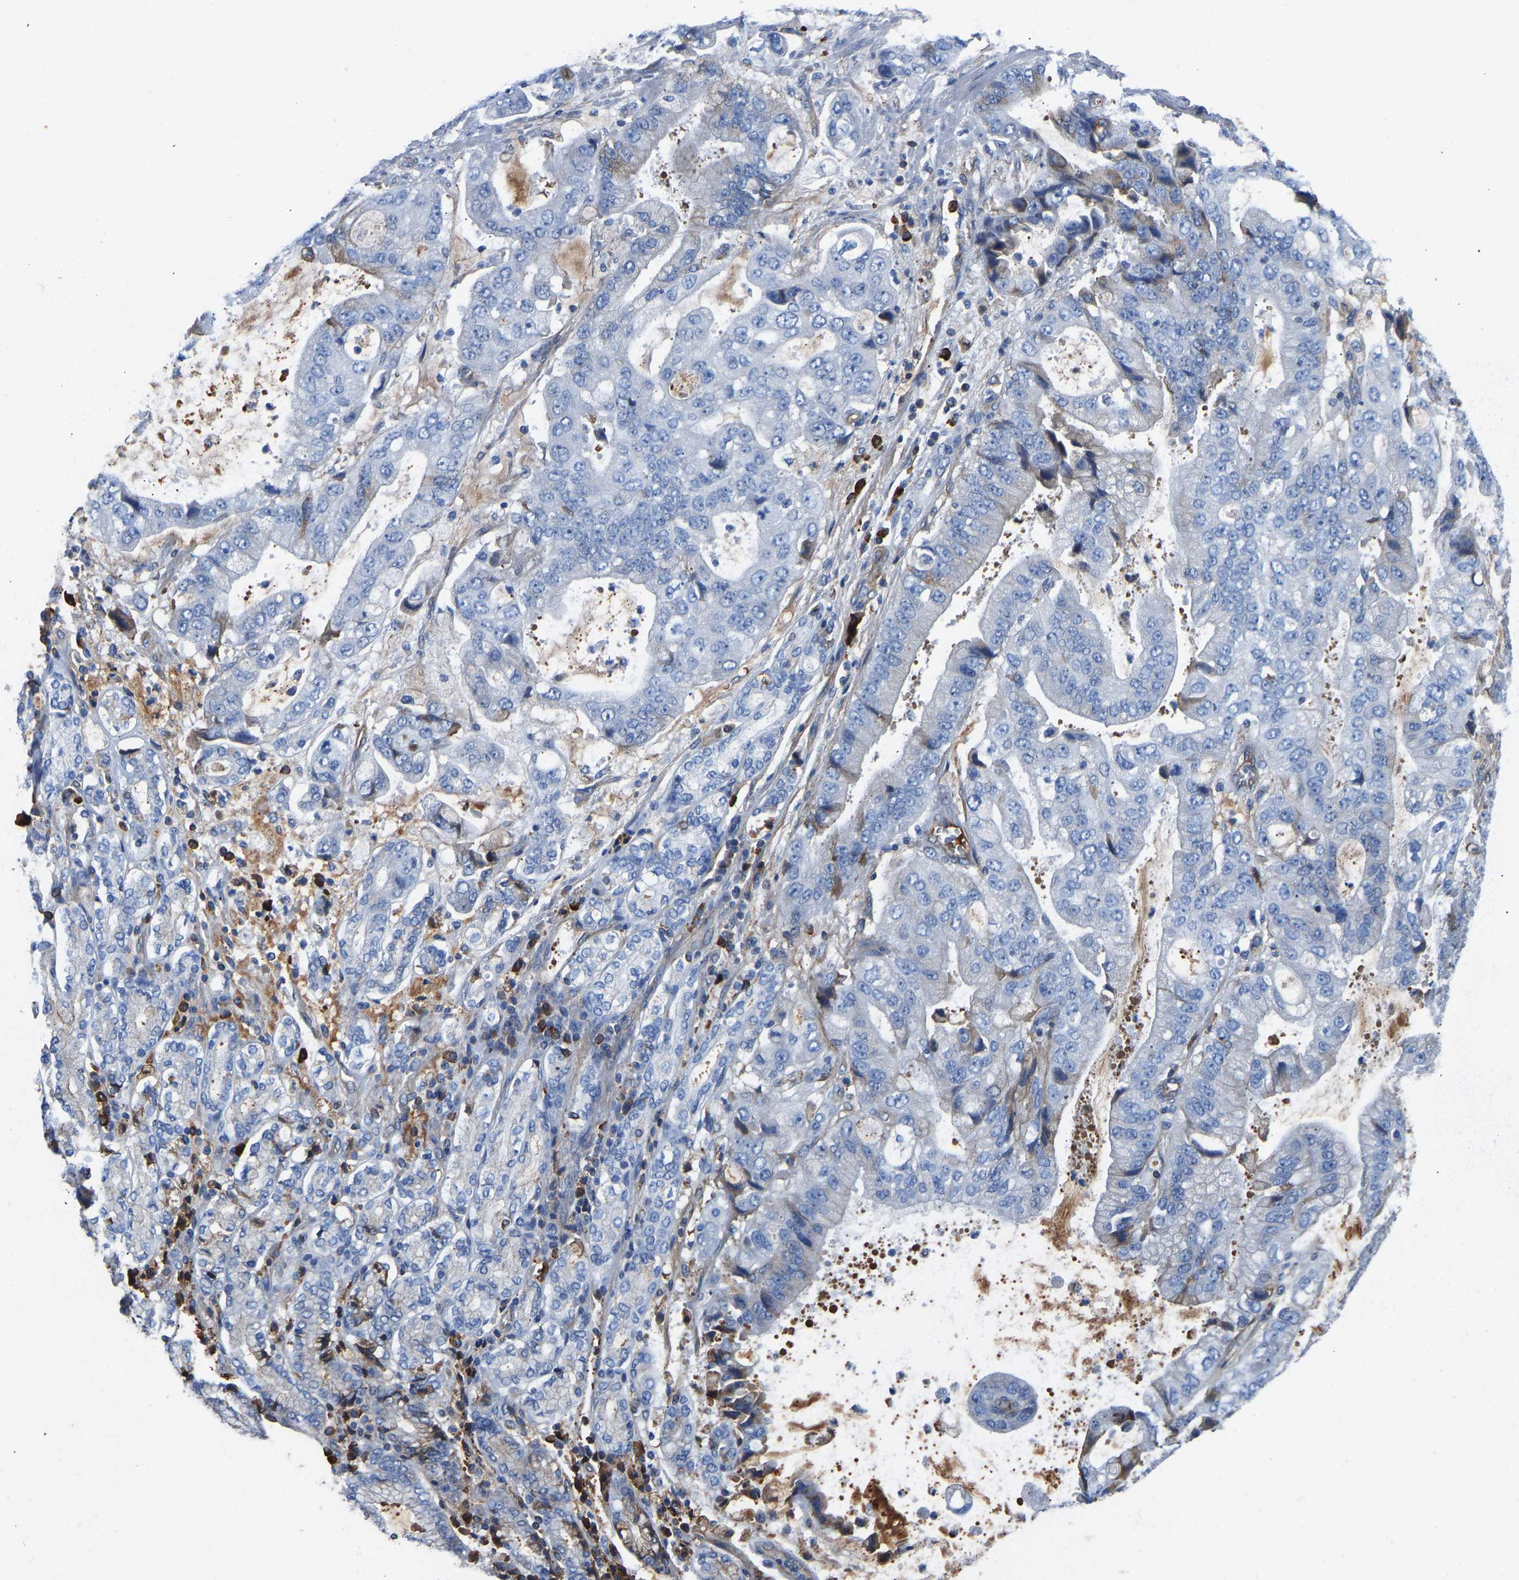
{"staining": {"intensity": "negative", "quantity": "none", "location": "none"}, "tissue": "stomach cancer", "cell_type": "Tumor cells", "image_type": "cancer", "snomed": [{"axis": "morphology", "description": "Normal tissue, NOS"}, {"axis": "morphology", "description": "Adenocarcinoma, NOS"}, {"axis": "topography", "description": "Stomach"}], "caption": "The histopathology image shows no significant positivity in tumor cells of adenocarcinoma (stomach).", "gene": "HSPG2", "patient": {"sex": "male", "age": 62}}